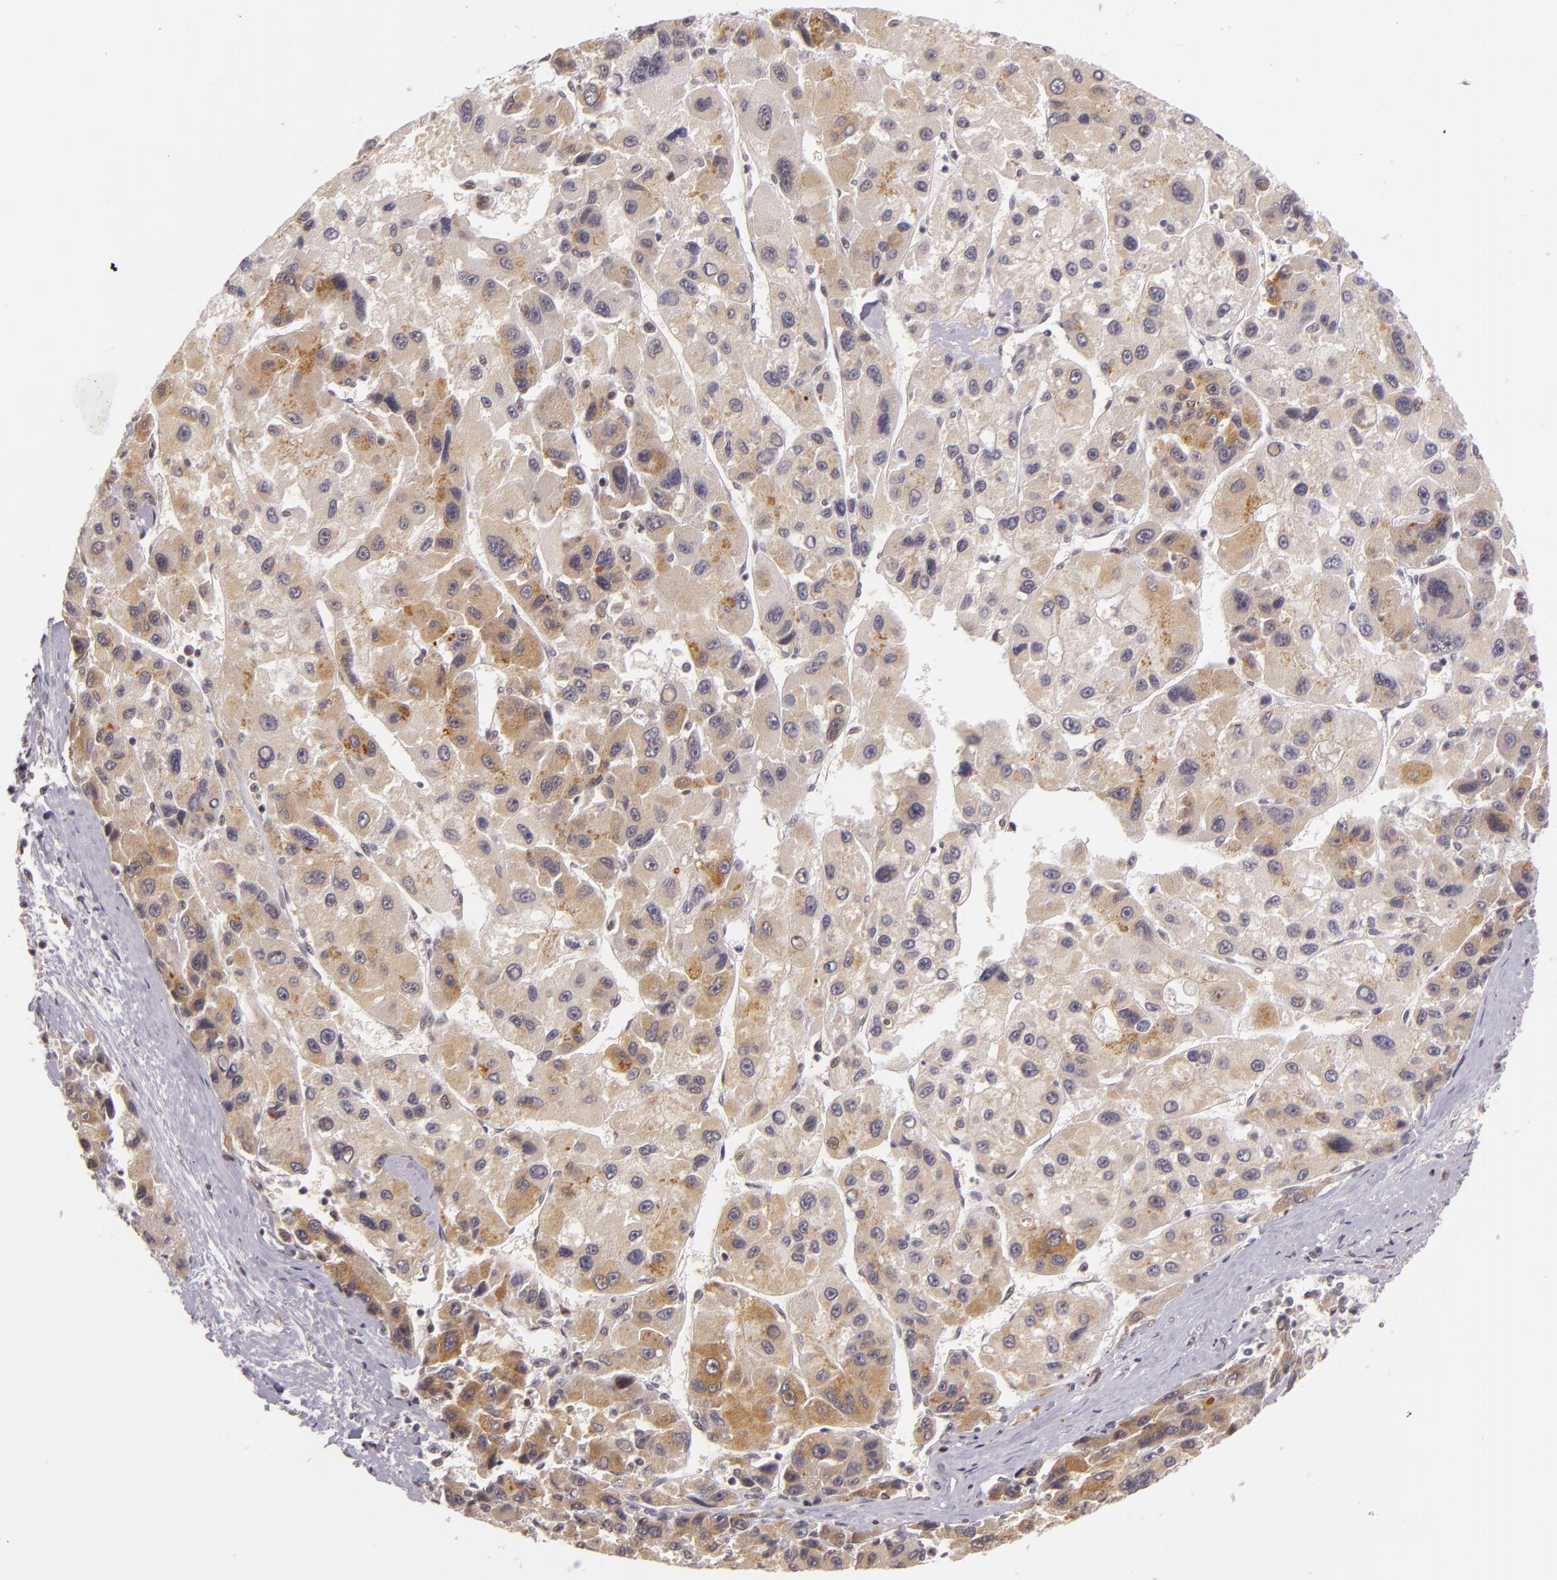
{"staining": {"intensity": "moderate", "quantity": "25%-75%", "location": "cytoplasmic/membranous"}, "tissue": "liver cancer", "cell_type": "Tumor cells", "image_type": "cancer", "snomed": [{"axis": "morphology", "description": "Carcinoma, Hepatocellular, NOS"}, {"axis": "topography", "description": "Liver"}], "caption": "A medium amount of moderate cytoplasmic/membranous positivity is seen in about 25%-75% of tumor cells in hepatocellular carcinoma (liver) tissue. The protein is shown in brown color, while the nuclei are stained blue.", "gene": "ALX1", "patient": {"sex": "male", "age": 64}}